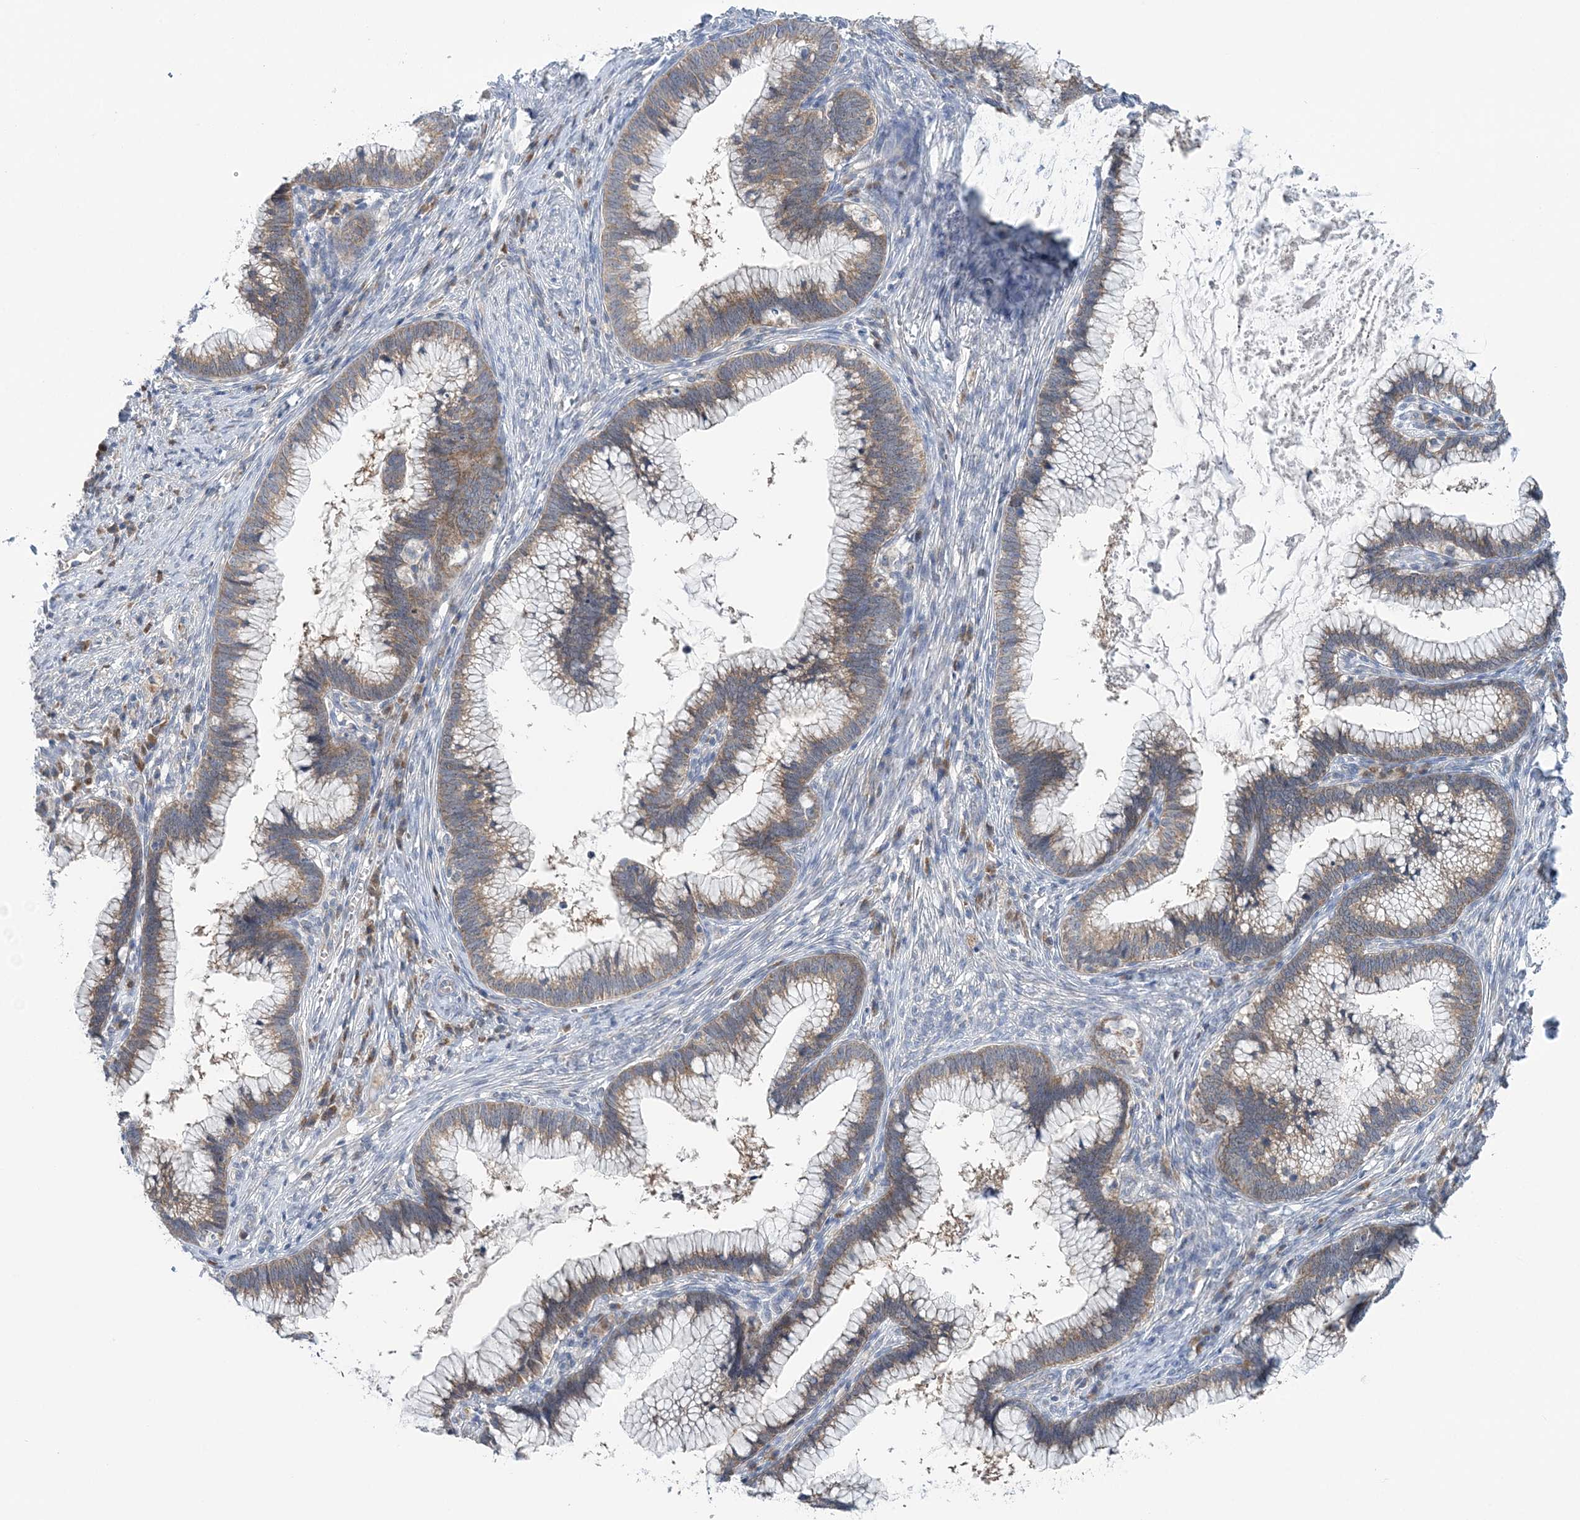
{"staining": {"intensity": "moderate", "quantity": ">75%", "location": "cytoplasmic/membranous"}, "tissue": "cervical cancer", "cell_type": "Tumor cells", "image_type": "cancer", "snomed": [{"axis": "morphology", "description": "Adenocarcinoma, NOS"}, {"axis": "topography", "description": "Cervix"}], "caption": "IHC micrograph of neoplastic tissue: human cervical cancer stained using immunohistochemistry displays medium levels of moderate protein expression localized specifically in the cytoplasmic/membranous of tumor cells, appearing as a cytoplasmic/membranous brown color.", "gene": "COPE", "patient": {"sex": "female", "age": 36}}